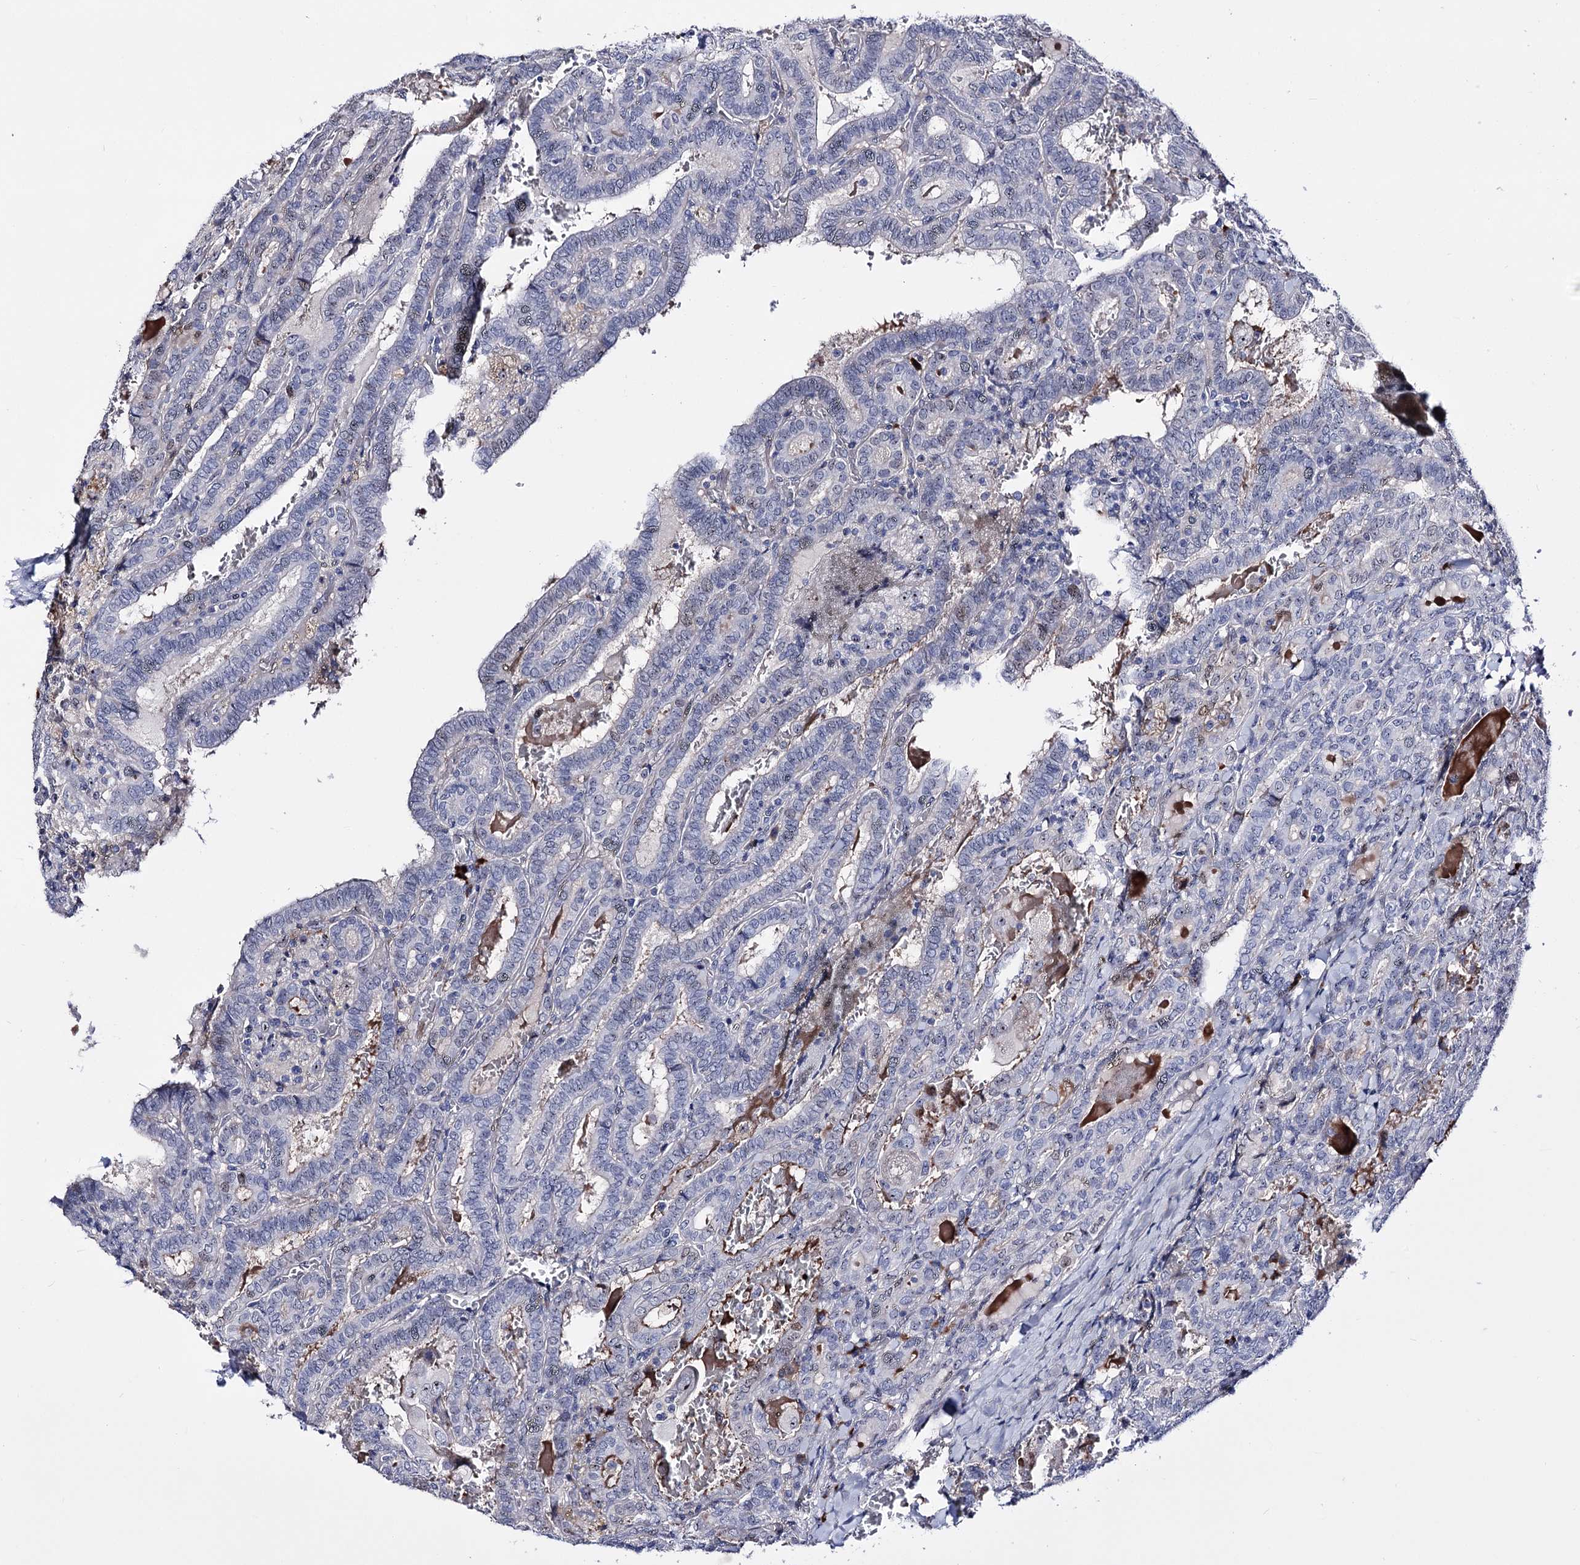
{"staining": {"intensity": "negative", "quantity": "none", "location": "none"}, "tissue": "thyroid cancer", "cell_type": "Tumor cells", "image_type": "cancer", "snomed": [{"axis": "morphology", "description": "Papillary adenocarcinoma, NOS"}, {"axis": "topography", "description": "Thyroid gland"}], "caption": "Immunohistochemistry image of thyroid papillary adenocarcinoma stained for a protein (brown), which reveals no expression in tumor cells.", "gene": "PCGF5", "patient": {"sex": "female", "age": 72}}